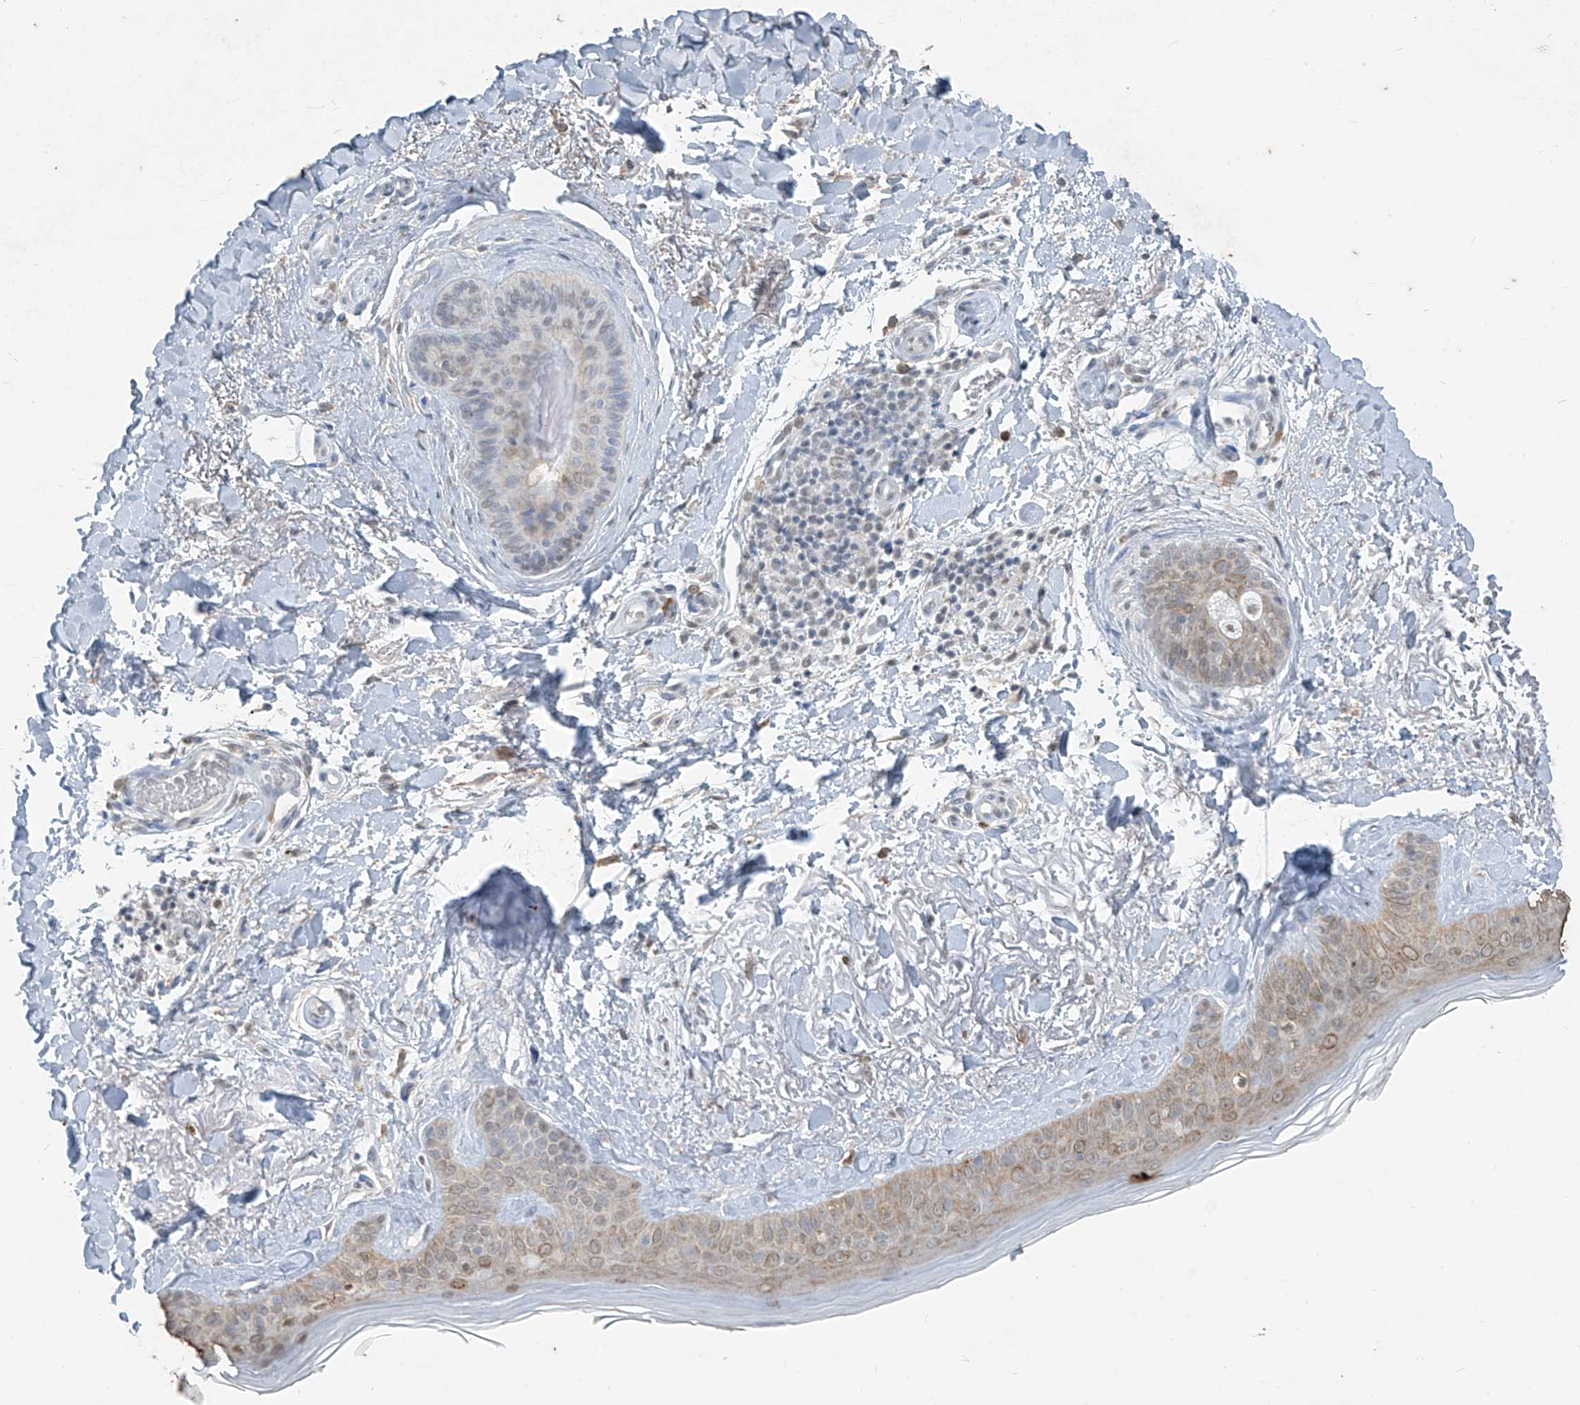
{"staining": {"intensity": "weak", "quantity": "25%-75%", "location": "cytoplasmic/membranous"}, "tissue": "skin cancer", "cell_type": "Tumor cells", "image_type": "cancer", "snomed": [{"axis": "morphology", "description": "Normal tissue, NOS"}, {"axis": "morphology", "description": "Basal cell carcinoma"}, {"axis": "topography", "description": "Skin"}], "caption": "Immunohistochemical staining of human skin cancer (basal cell carcinoma) exhibits weak cytoplasmic/membranous protein expression in approximately 25%-75% of tumor cells.", "gene": "TFEC", "patient": {"sex": "female", "age": 71}}